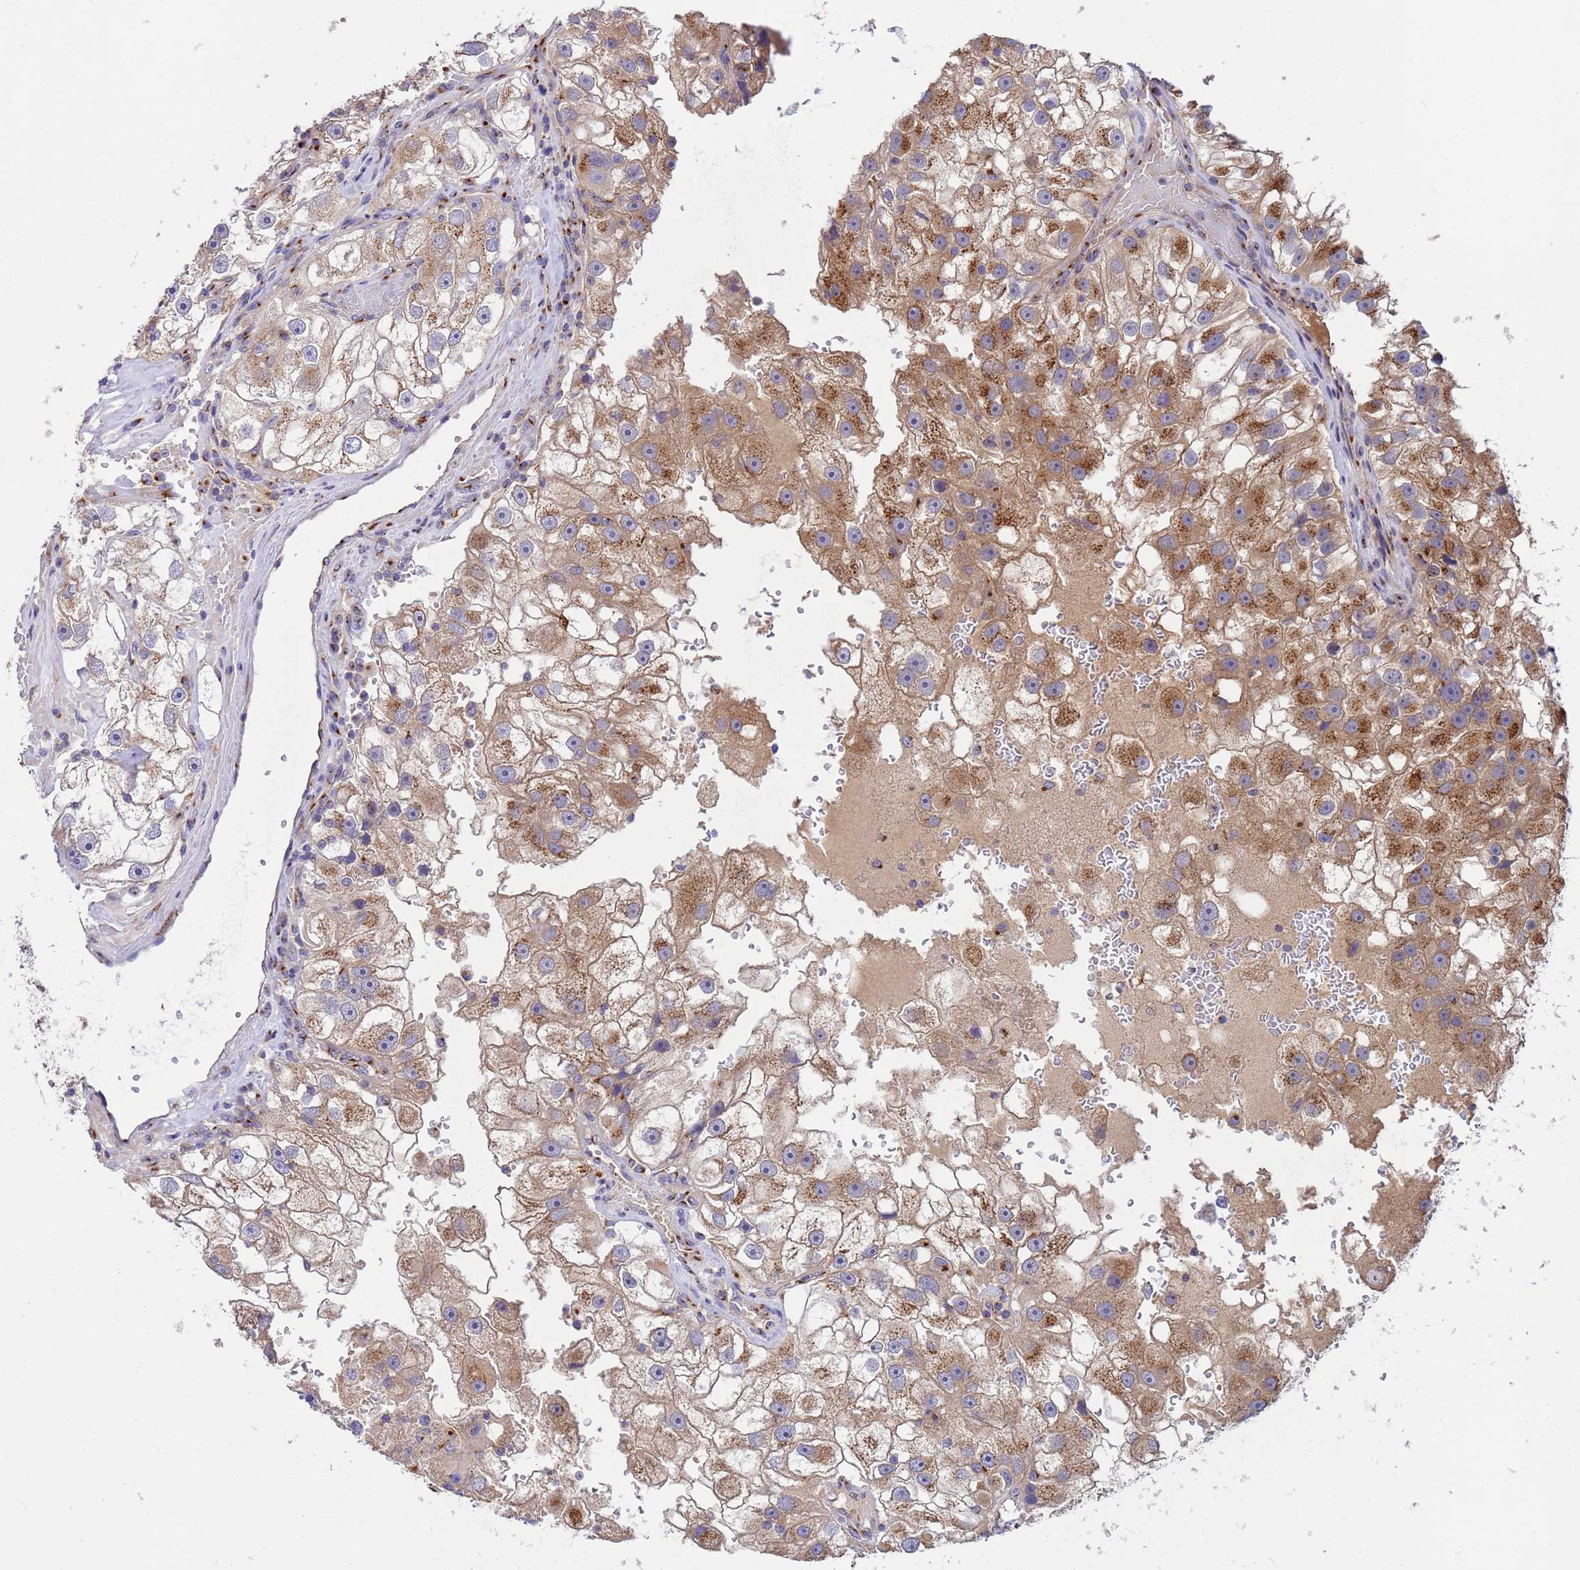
{"staining": {"intensity": "moderate", "quantity": ">75%", "location": "cytoplasmic/membranous"}, "tissue": "renal cancer", "cell_type": "Tumor cells", "image_type": "cancer", "snomed": [{"axis": "morphology", "description": "Adenocarcinoma, NOS"}, {"axis": "topography", "description": "Kidney"}], "caption": "Adenocarcinoma (renal) stained with DAB immunohistochemistry shows medium levels of moderate cytoplasmic/membranous positivity in about >75% of tumor cells.", "gene": "HPS3", "patient": {"sex": "male", "age": 63}}